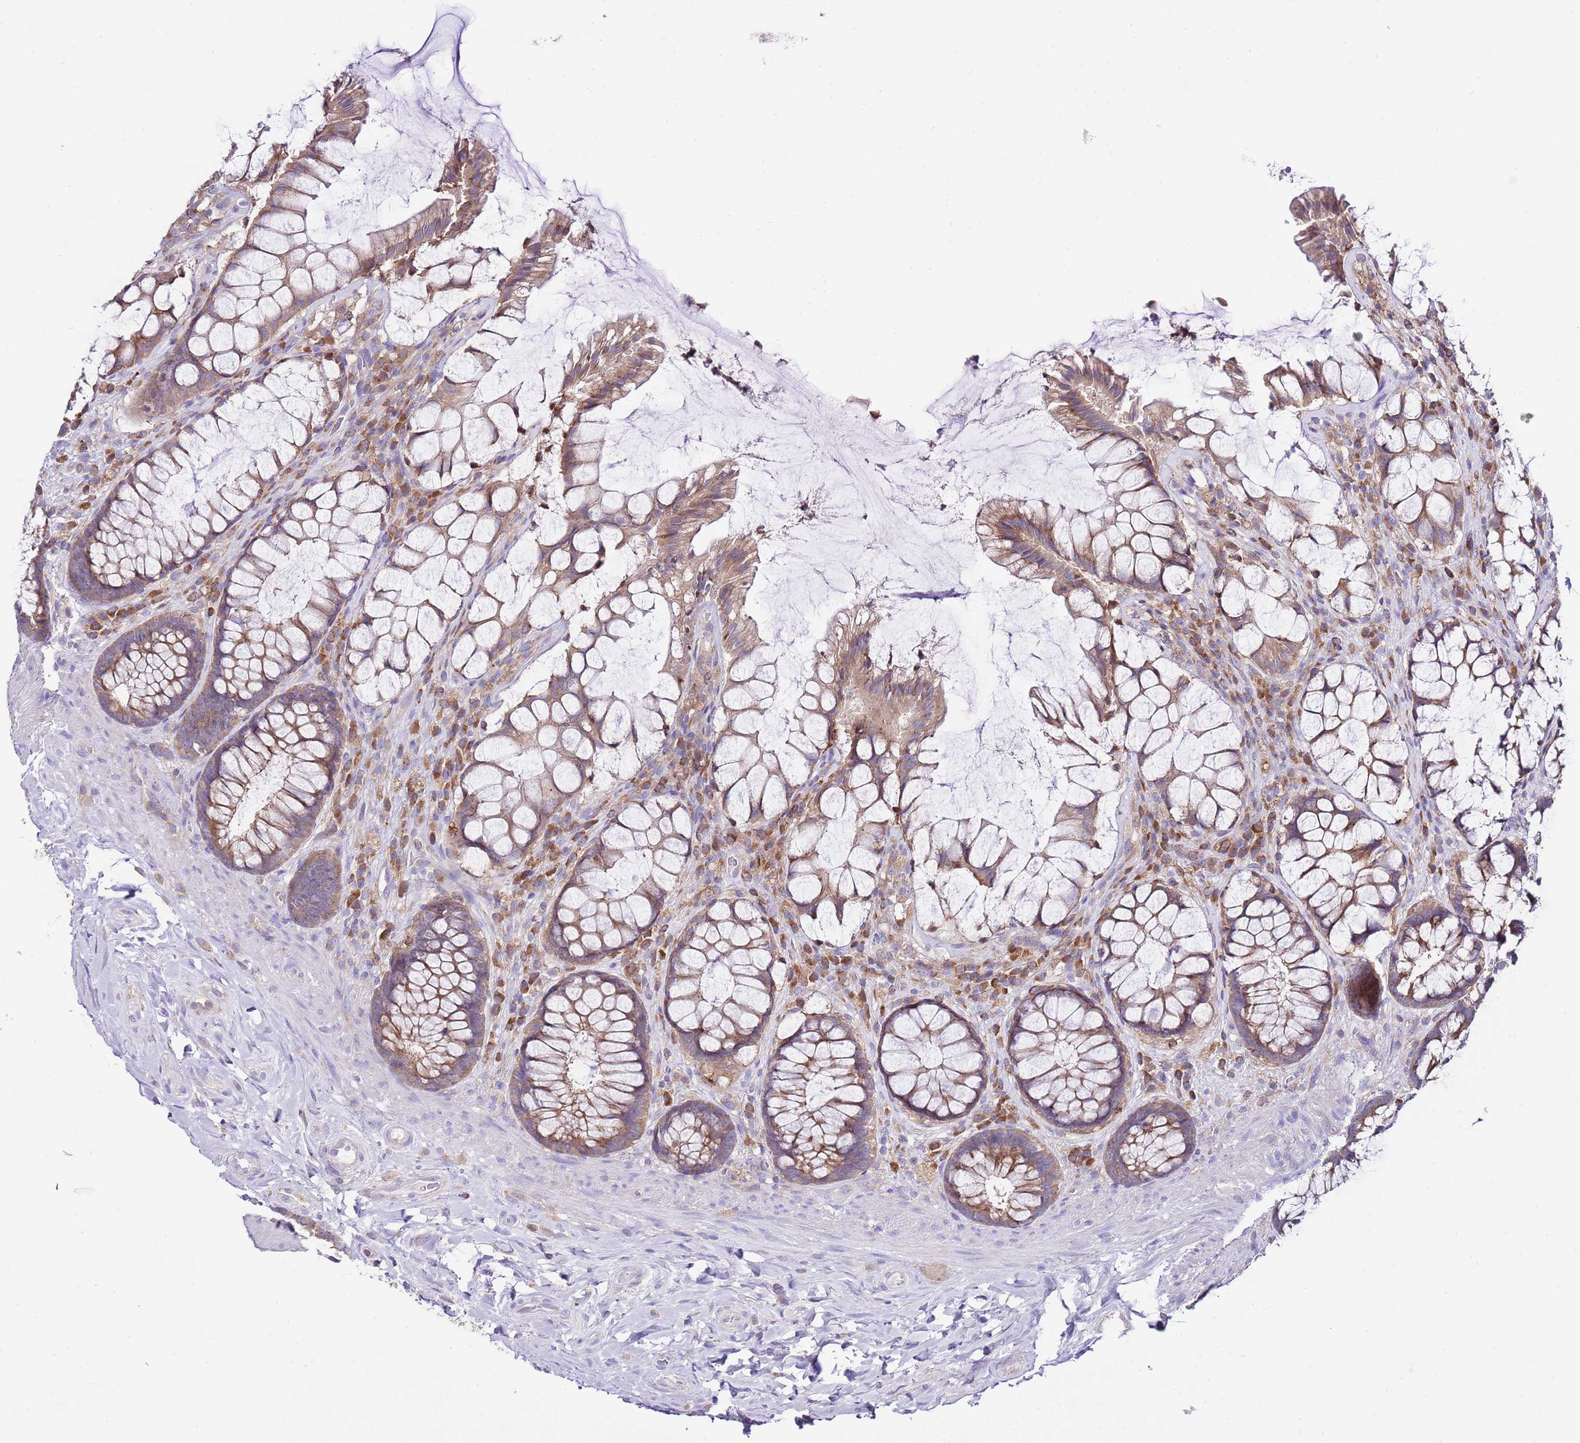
{"staining": {"intensity": "moderate", "quantity": ">75%", "location": "cytoplasmic/membranous"}, "tissue": "rectum", "cell_type": "Glandular cells", "image_type": "normal", "snomed": [{"axis": "morphology", "description": "Normal tissue, NOS"}, {"axis": "topography", "description": "Rectum"}], "caption": "About >75% of glandular cells in normal human rectum demonstrate moderate cytoplasmic/membranous protein positivity as visualized by brown immunohistochemical staining.", "gene": "RPS10", "patient": {"sex": "female", "age": 58}}